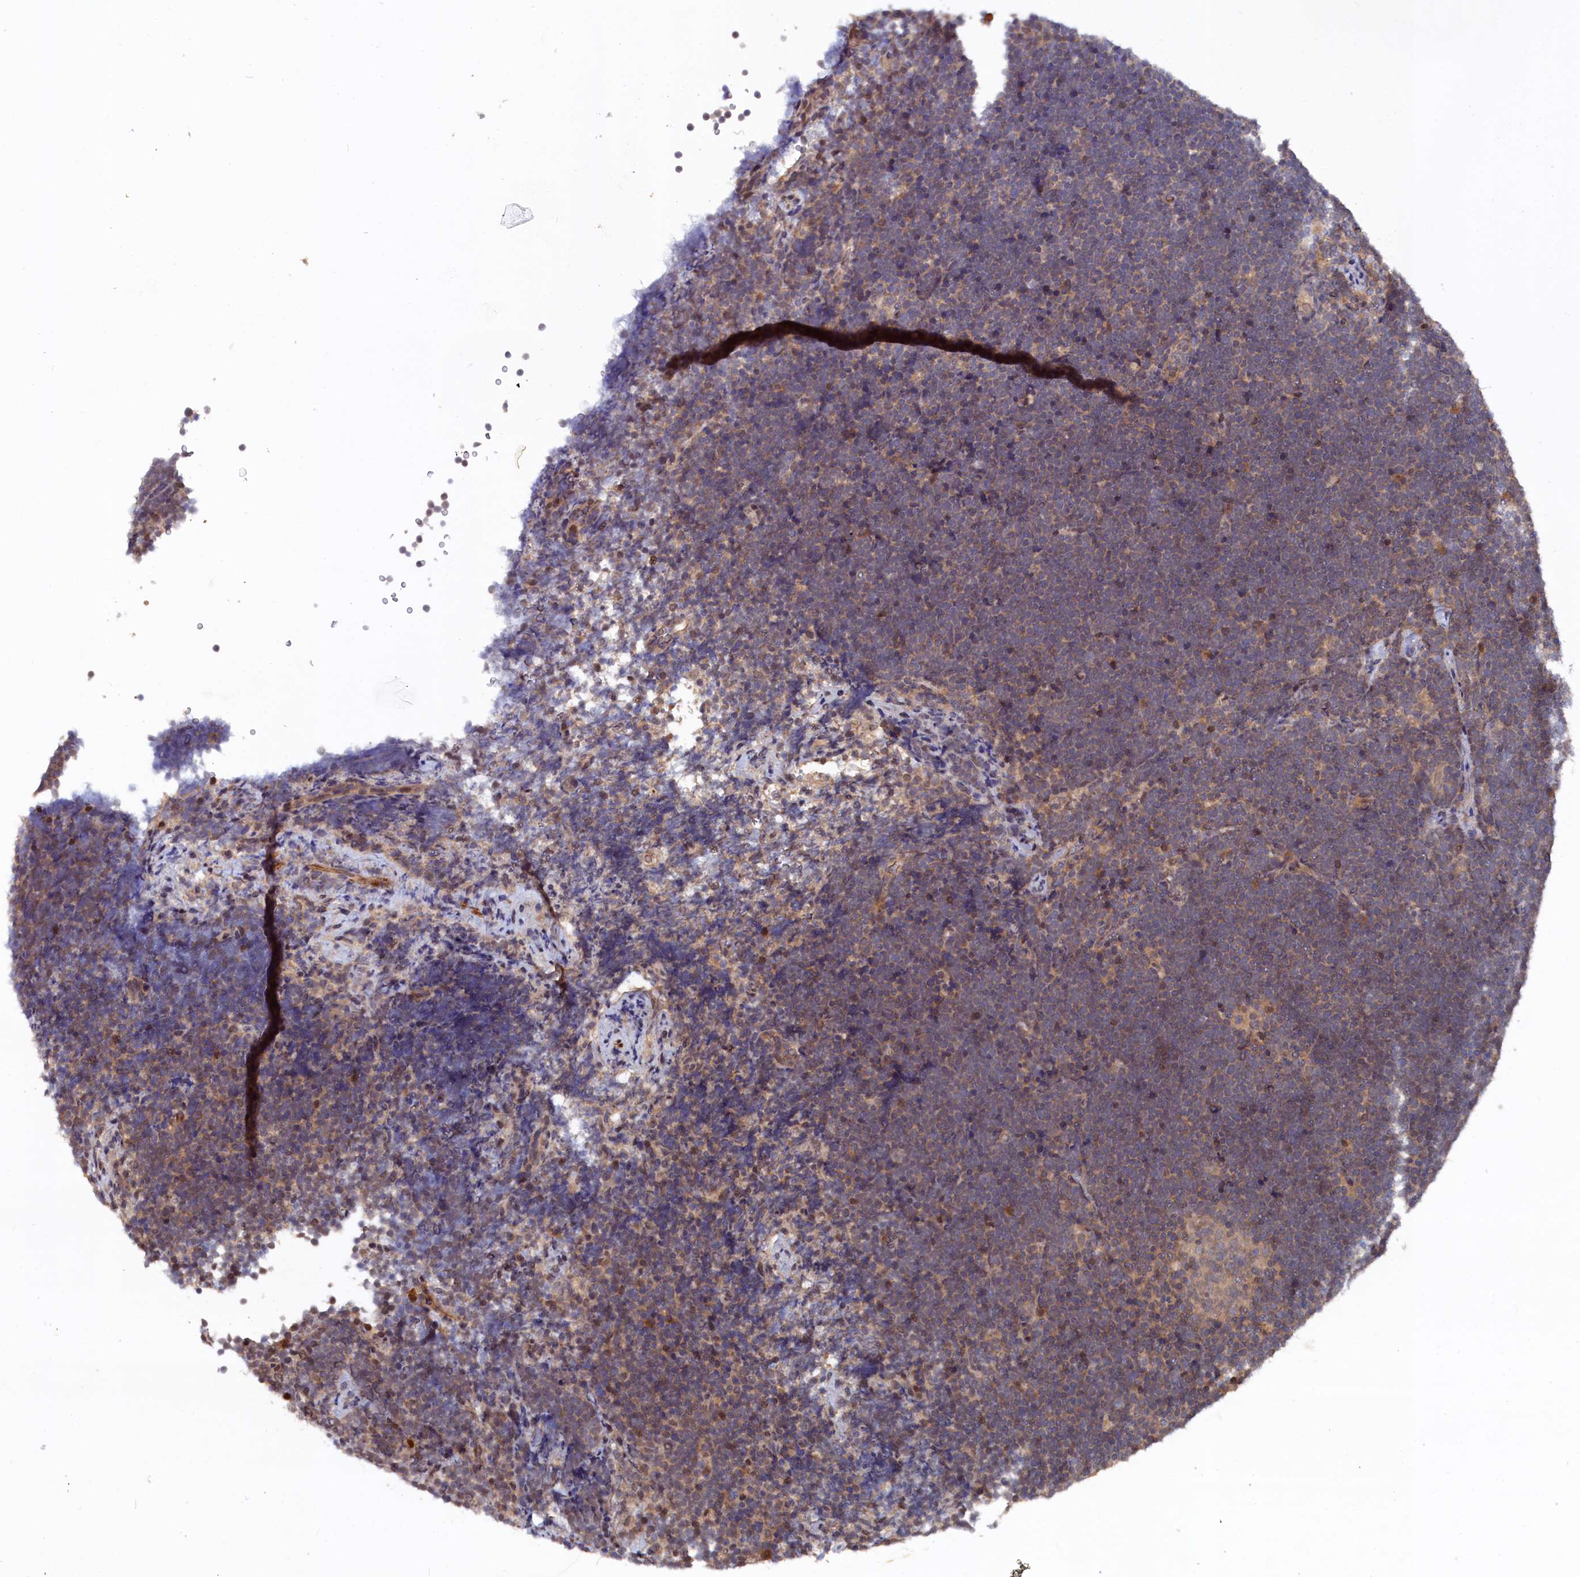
{"staining": {"intensity": "weak", "quantity": ">75%", "location": "cytoplasmic/membranous"}, "tissue": "lymphoma", "cell_type": "Tumor cells", "image_type": "cancer", "snomed": [{"axis": "morphology", "description": "Malignant lymphoma, non-Hodgkin's type, High grade"}, {"axis": "topography", "description": "Lymph node"}], "caption": "Immunohistochemical staining of lymphoma reveals weak cytoplasmic/membranous protein staining in about >75% of tumor cells.", "gene": "TMC5", "patient": {"sex": "male", "age": 13}}